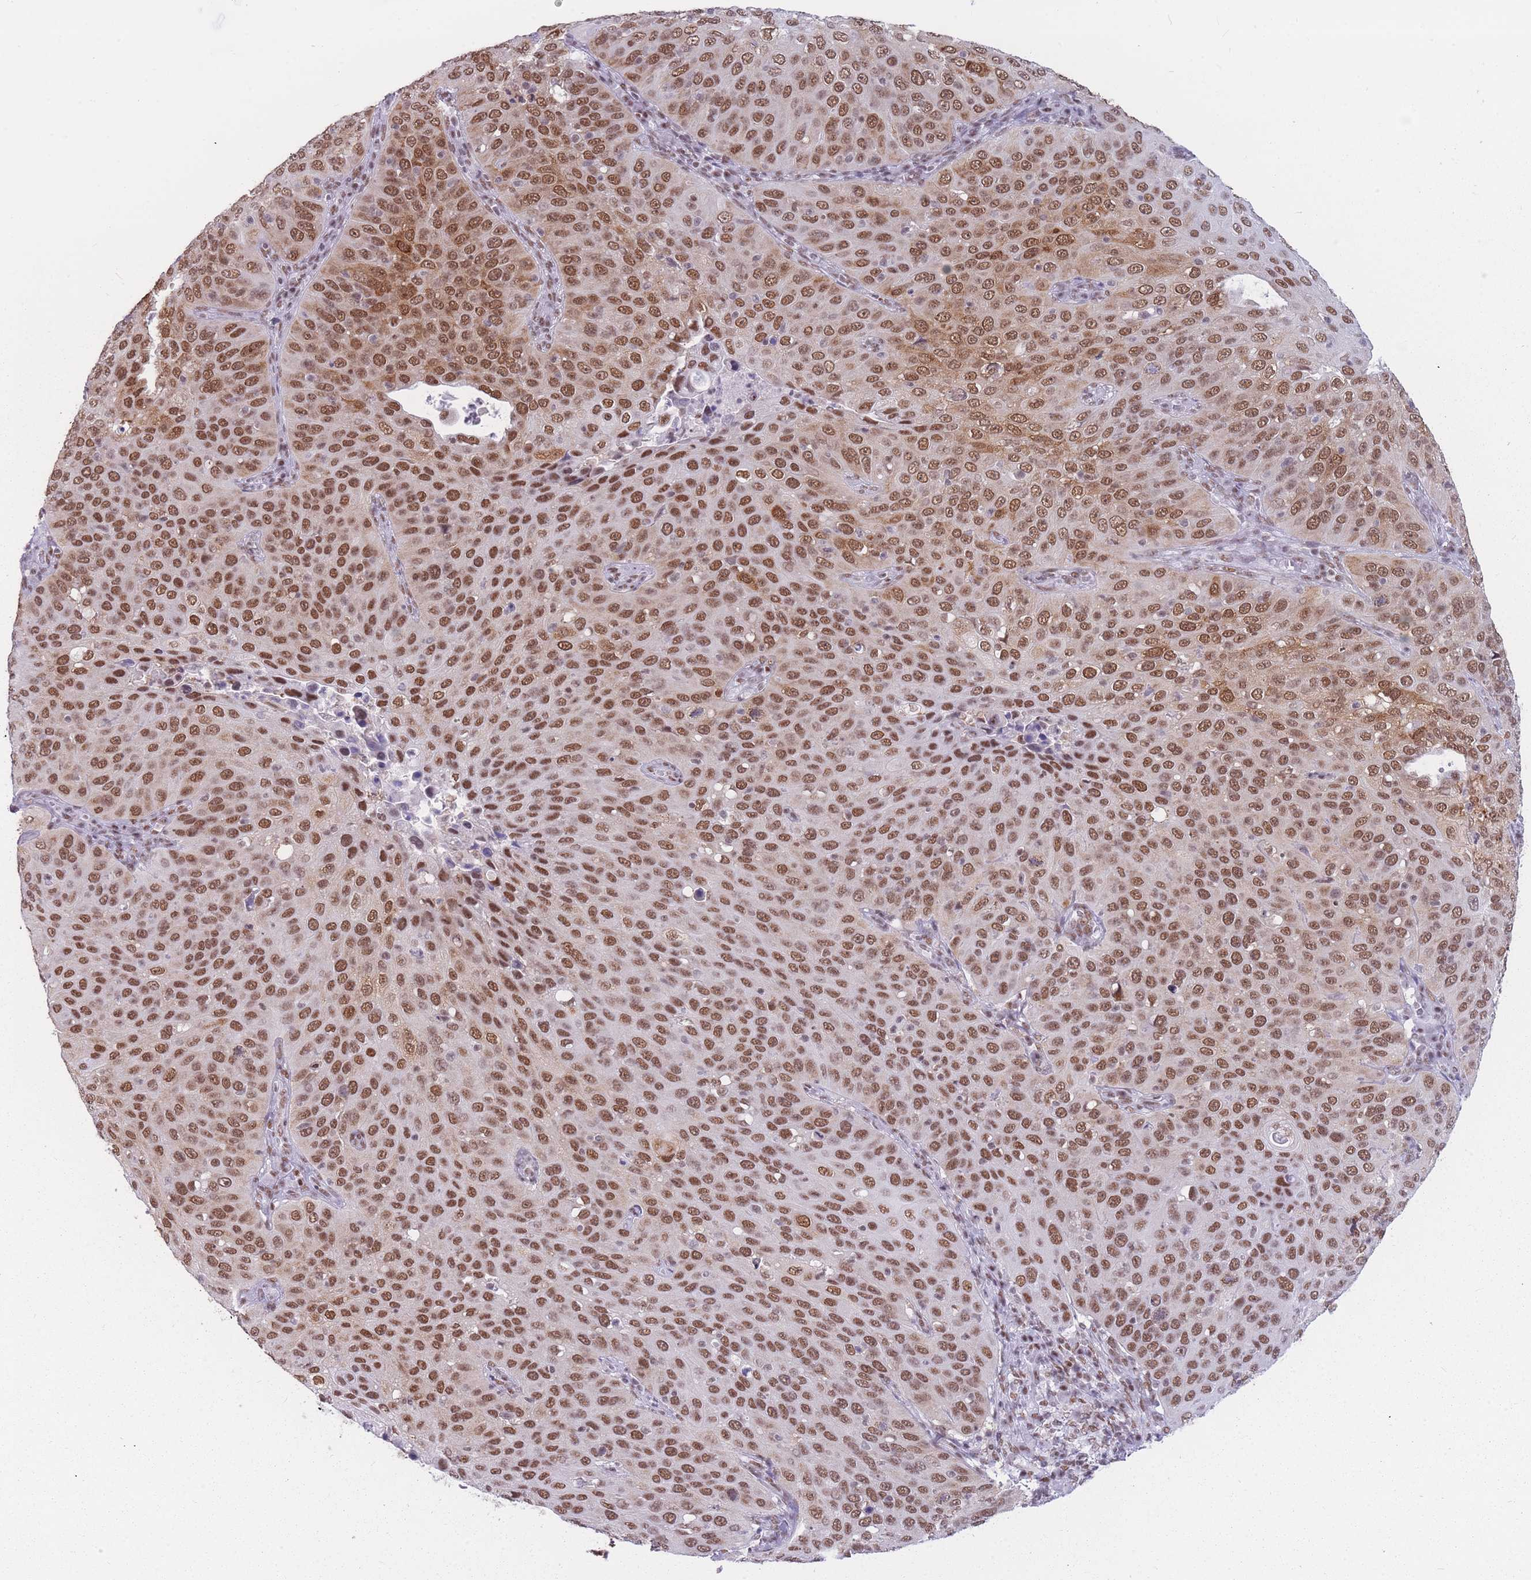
{"staining": {"intensity": "strong", "quantity": ">75%", "location": "nuclear"}, "tissue": "cervical cancer", "cell_type": "Tumor cells", "image_type": "cancer", "snomed": [{"axis": "morphology", "description": "Squamous cell carcinoma, NOS"}, {"axis": "topography", "description": "Cervix"}], "caption": "Protein staining demonstrates strong nuclear staining in about >75% of tumor cells in cervical cancer (squamous cell carcinoma).", "gene": "HNRNPUL1", "patient": {"sex": "female", "age": 36}}